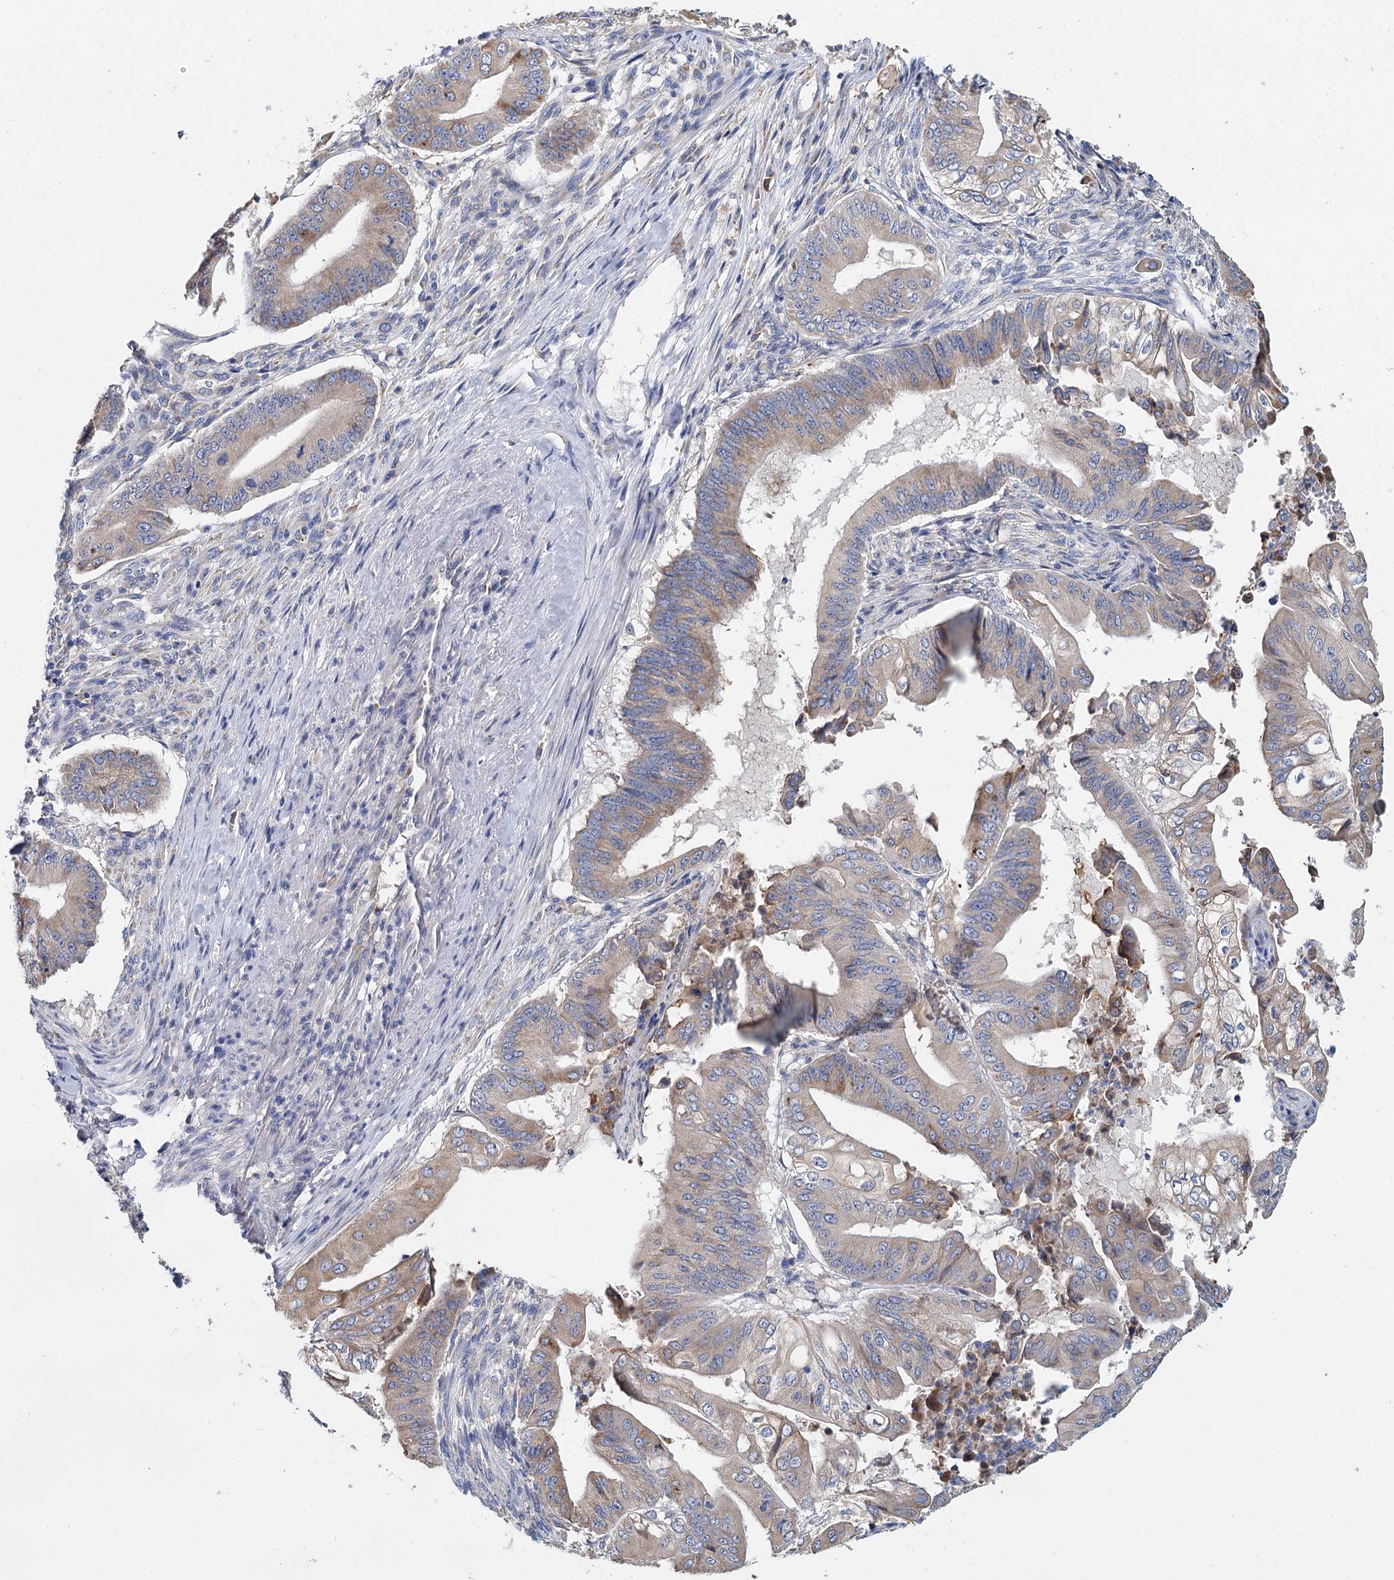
{"staining": {"intensity": "weak", "quantity": "25%-75%", "location": "cytoplasmic/membranous"}, "tissue": "pancreatic cancer", "cell_type": "Tumor cells", "image_type": "cancer", "snomed": [{"axis": "morphology", "description": "Adenocarcinoma, NOS"}, {"axis": "topography", "description": "Pancreas"}], "caption": "Immunohistochemical staining of pancreatic cancer (adenocarcinoma) exhibits weak cytoplasmic/membranous protein positivity in approximately 25%-75% of tumor cells.", "gene": "ANKRD16", "patient": {"sex": "female", "age": 77}}